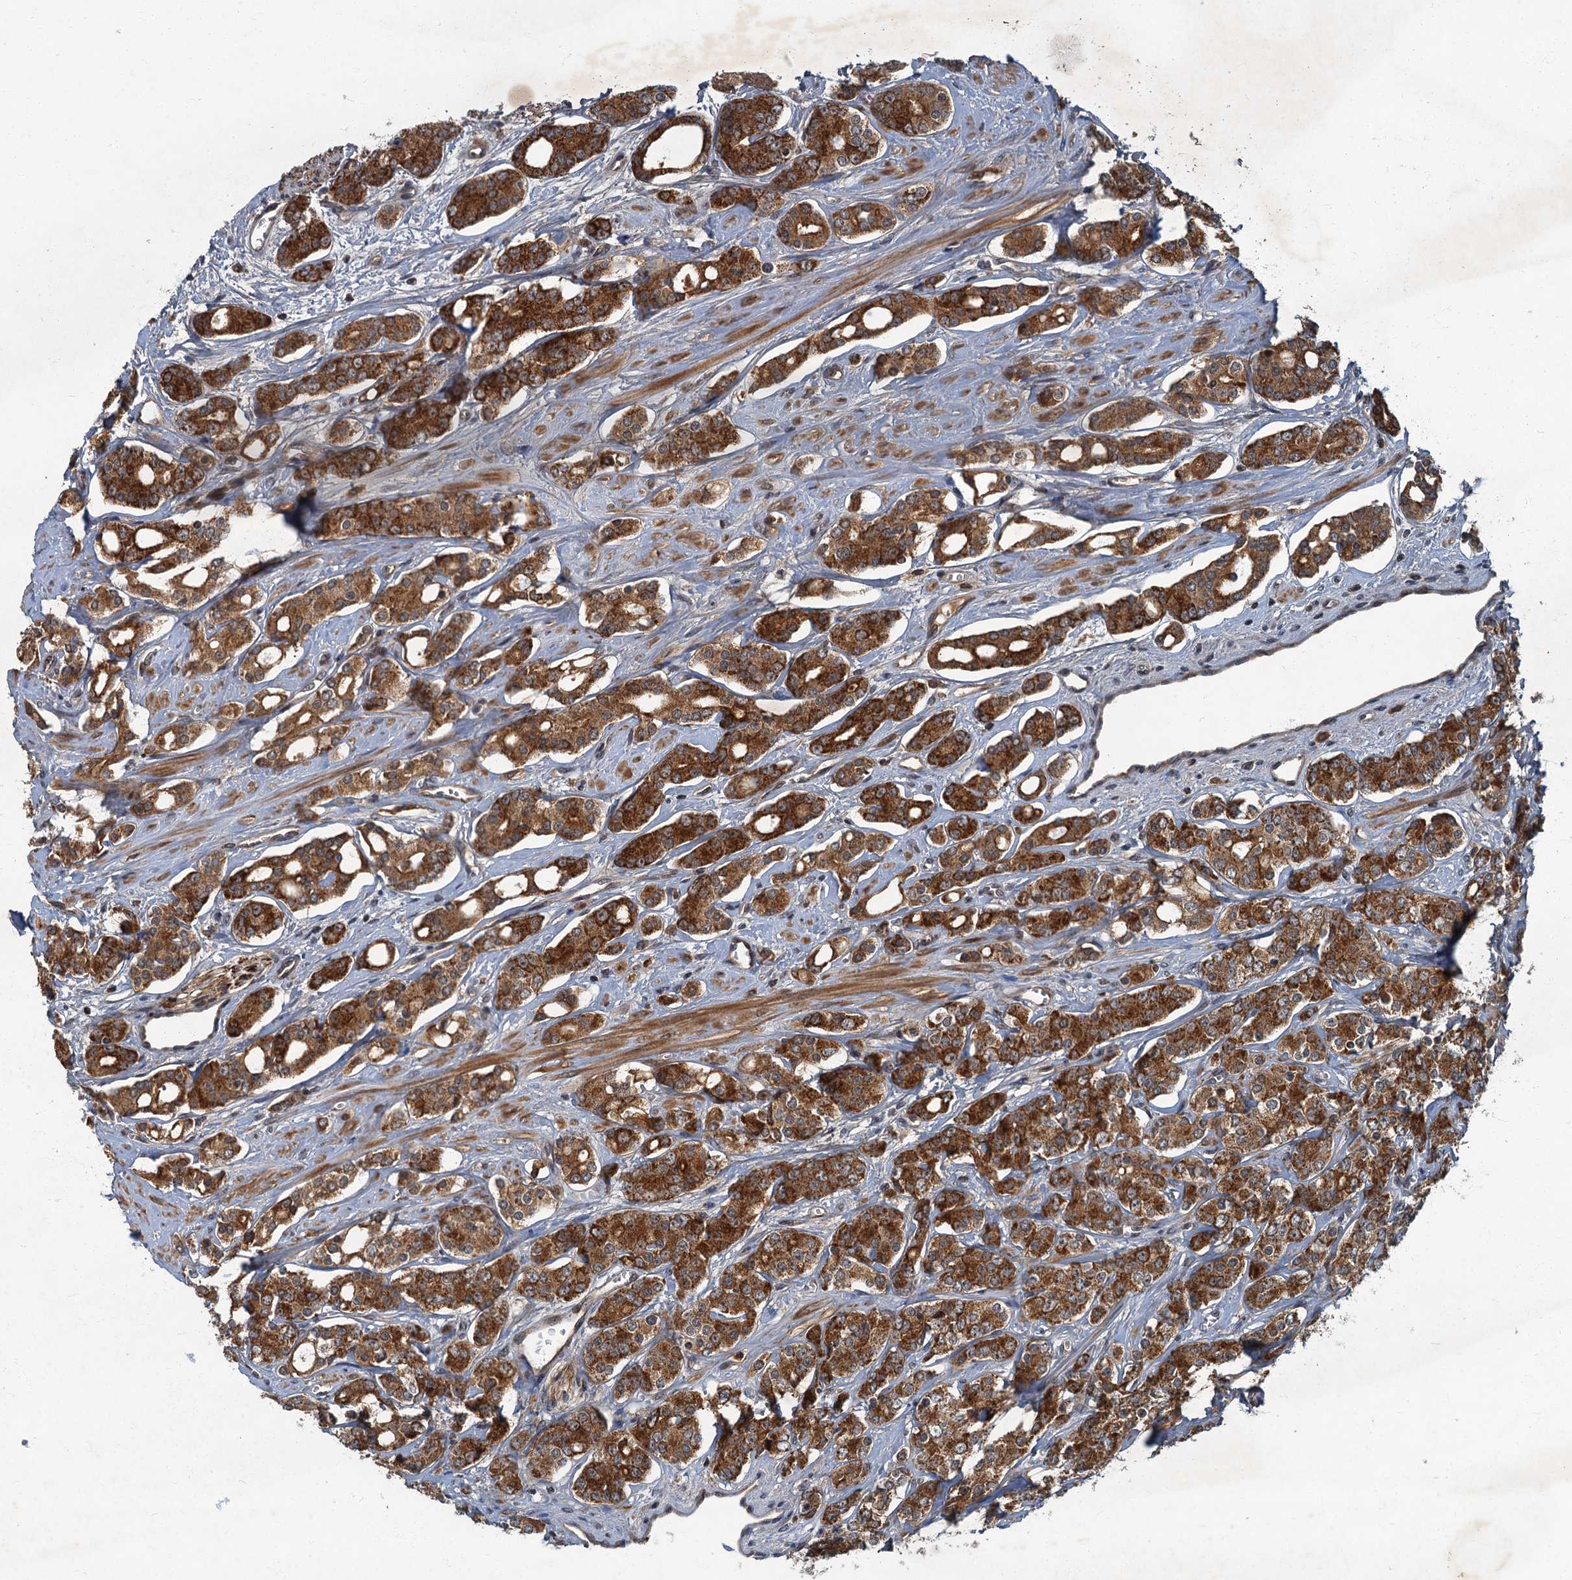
{"staining": {"intensity": "strong", "quantity": ">75%", "location": "cytoplasmic/membranous"}, "tissue": "prostate cancer", "cell_type": "Tumor cells", "image_type": "cancer", "snomed": [{"axis": "morphology", "description": "Adenocarcinoma, High grade"}, {"axis": "topography", "description": "Prostate"}], "caption": "An immunohistochemistry image of tumor tissue is shown. Protein staining in brown shows strong cytoplasmic/membranous positivity in prostate cancer within tumor cells.", "gene": "SLC11A2", "patient": {"sex": "male", "age": 62}}